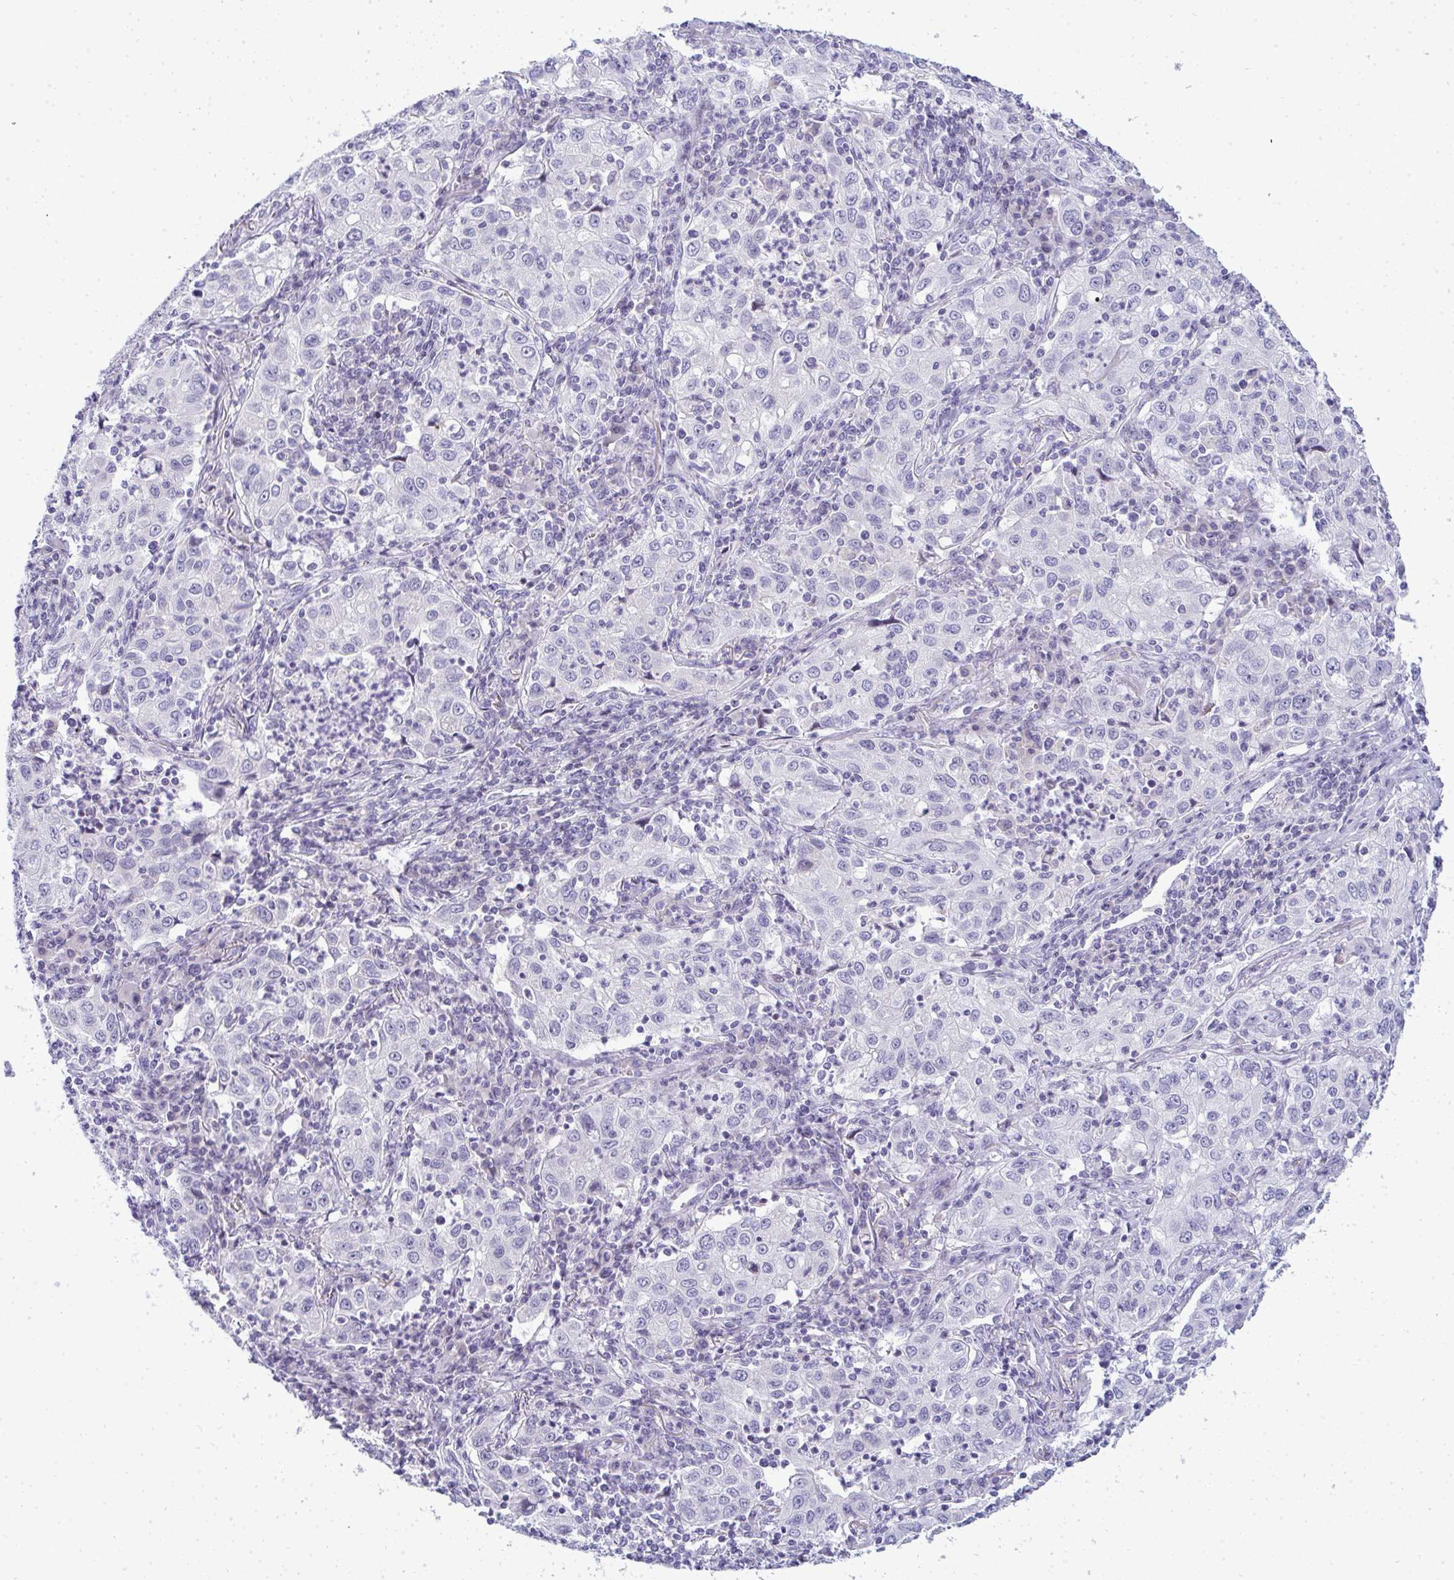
{"staining": {"intensity": "negative", "quantity": "none", "location": "none"}, "tissue": "lung cancer", "cell_type": "Tumor cells", "image_type": "cancer", "snomed": [{"axis": "morphology", "description": "Squamous cell carcinoma, NOS"}, {"axis": "topography", "description": "Lung"}], "caption": "The micrograph demonstrates no significant positivity in tumor cells of squamous cell carcinoma (lung).", "gene": "ZNF182", "patient": {"sex": "male", "age": 71}}